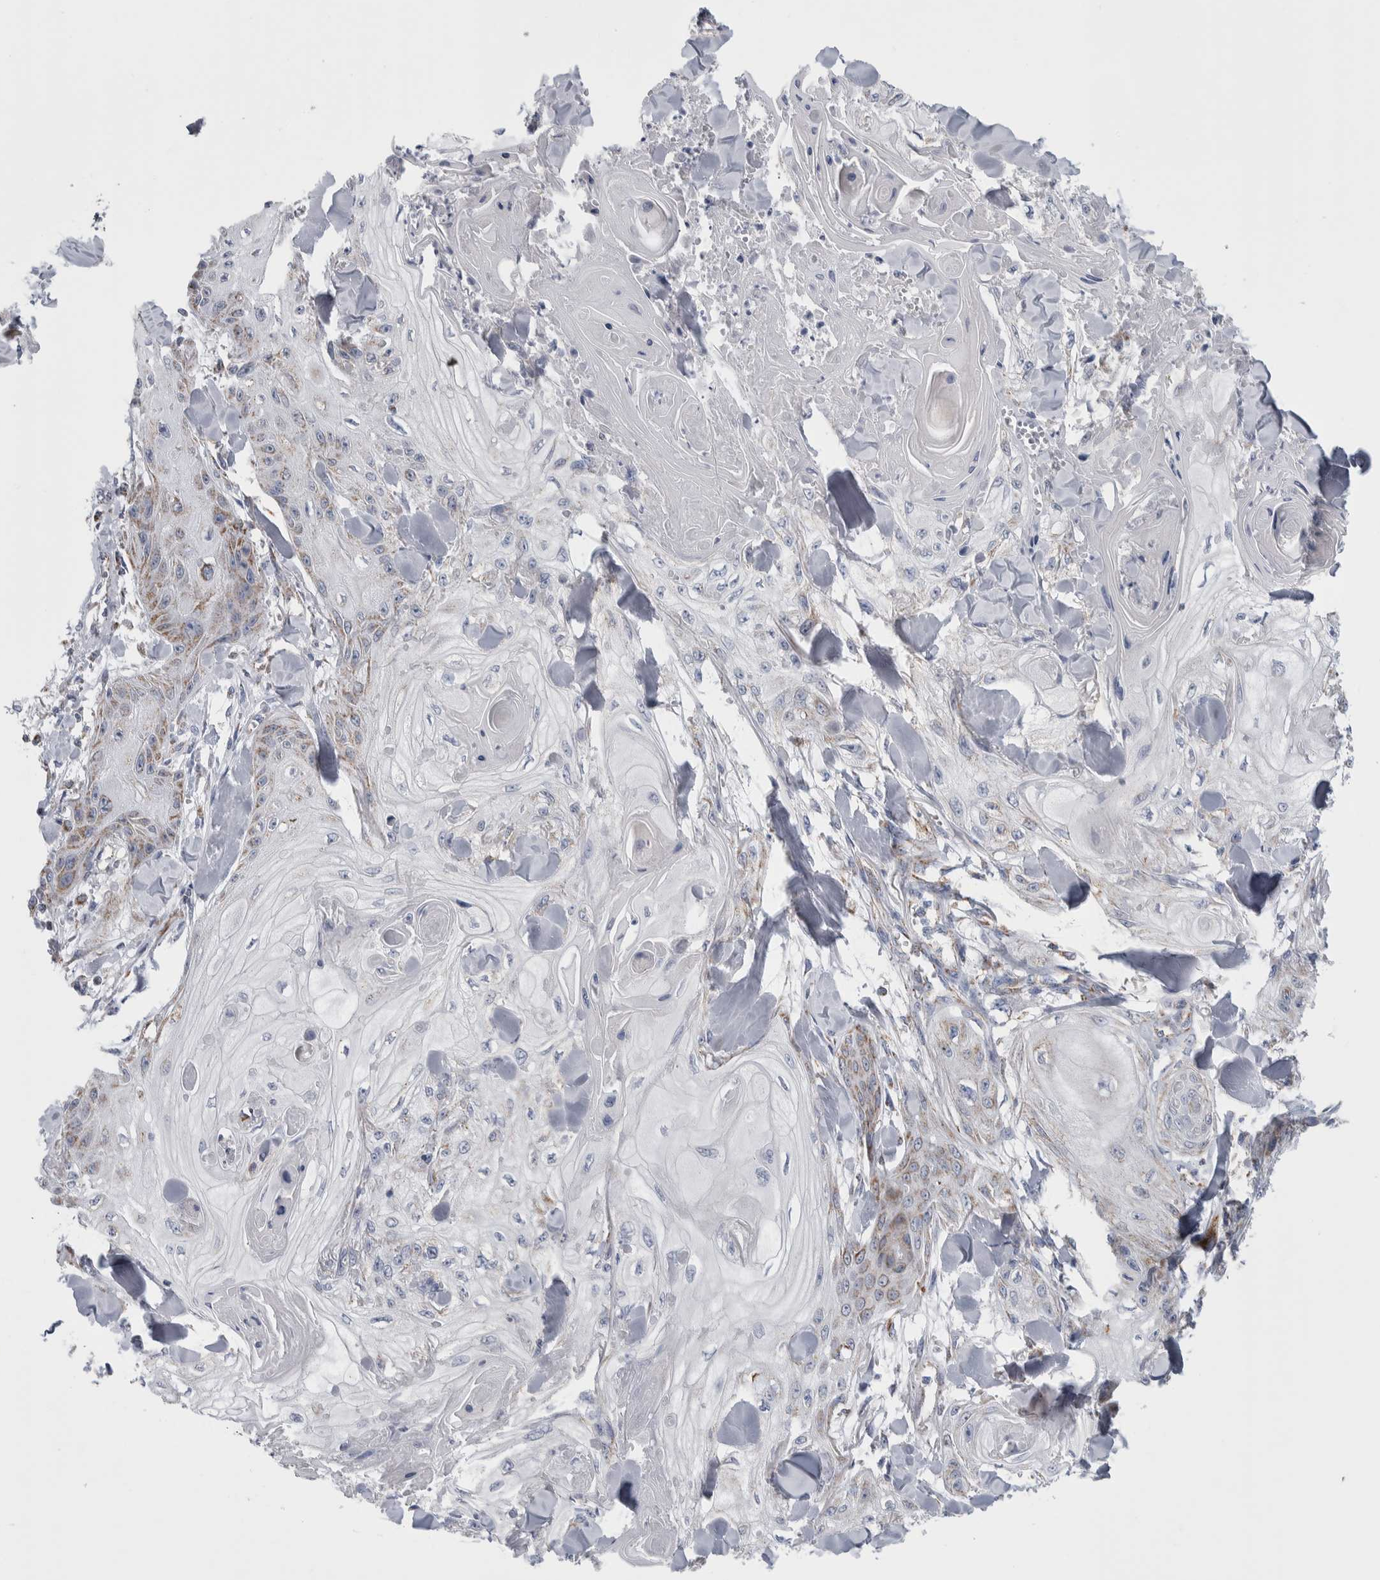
{"staining": {"intensity": "weak", "quantity": "<25%", "location": "cytoplasmic/membranous"}, "tissue": "skin cancer", "cell_type": "Tumor cells", "image_type": "cancer", "snomed": [{"axis": "morphology", "description": "Squamous cell carcinoma, NOS"}, {"axis": "topography", "description": "Skin"}], "caption": "A micrograph of human skin squamous cell carcinoma is negative for staining in tumor cells.", "gene": "ETFA", "patient": {"sex": "male", "age": 74}}